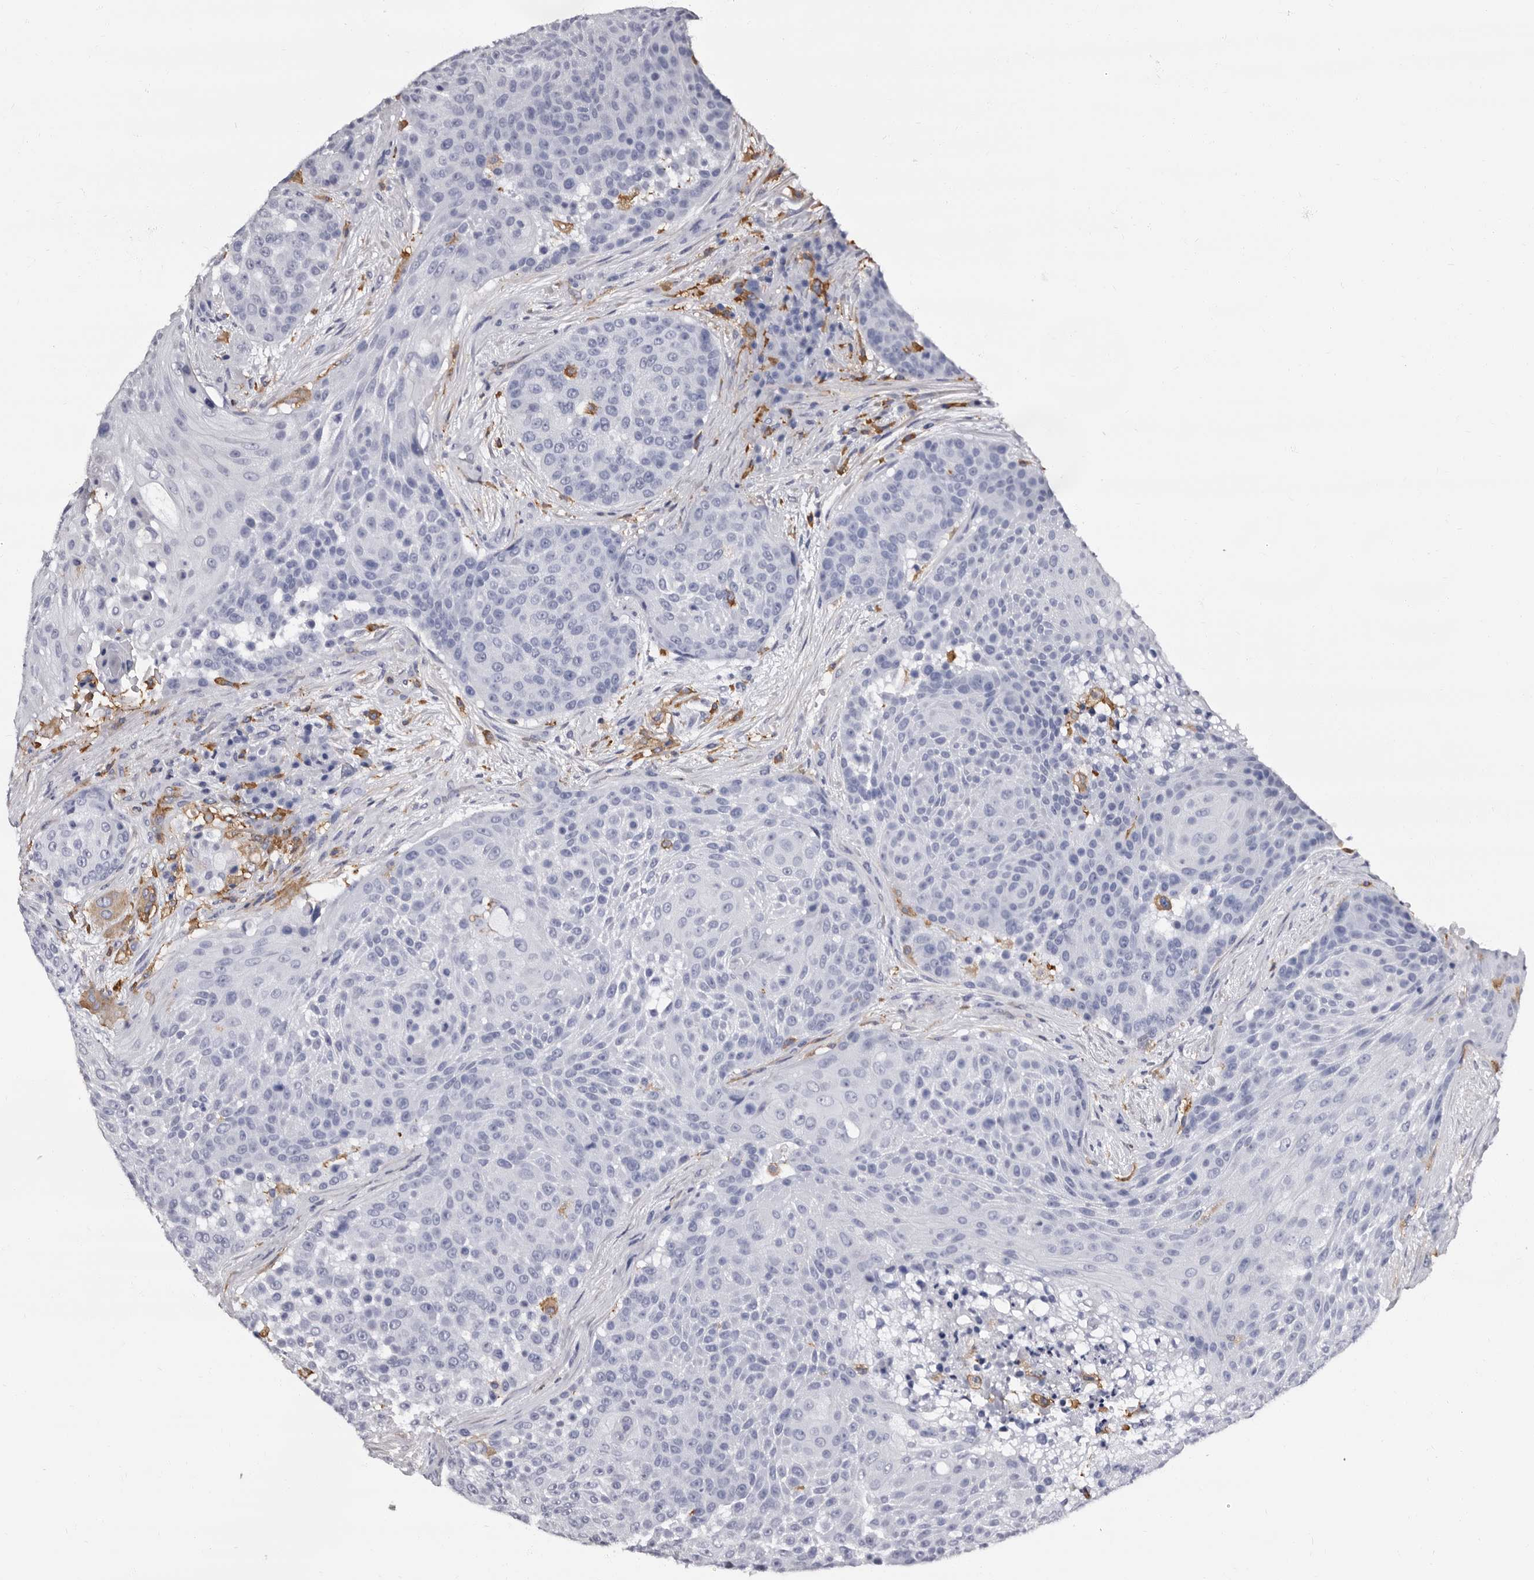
{"staining": {"intensity": "negative", "quantity": "none", "location": "none"}, "tissue": "urothelial cancer", "cell_type": "Tumor cells", "image_type": "cancer", "snomed": [{"axis": "morphology", "description": "Urothelial carcinoma, High grade"}, {"axis": "topography", "description": "Urinary bladder"}], "caption": "Tumor cells show no significant staining in urothelial cancer.", "gene": "EPB41L3", "patient": {"sex": "female", "age": 63}}